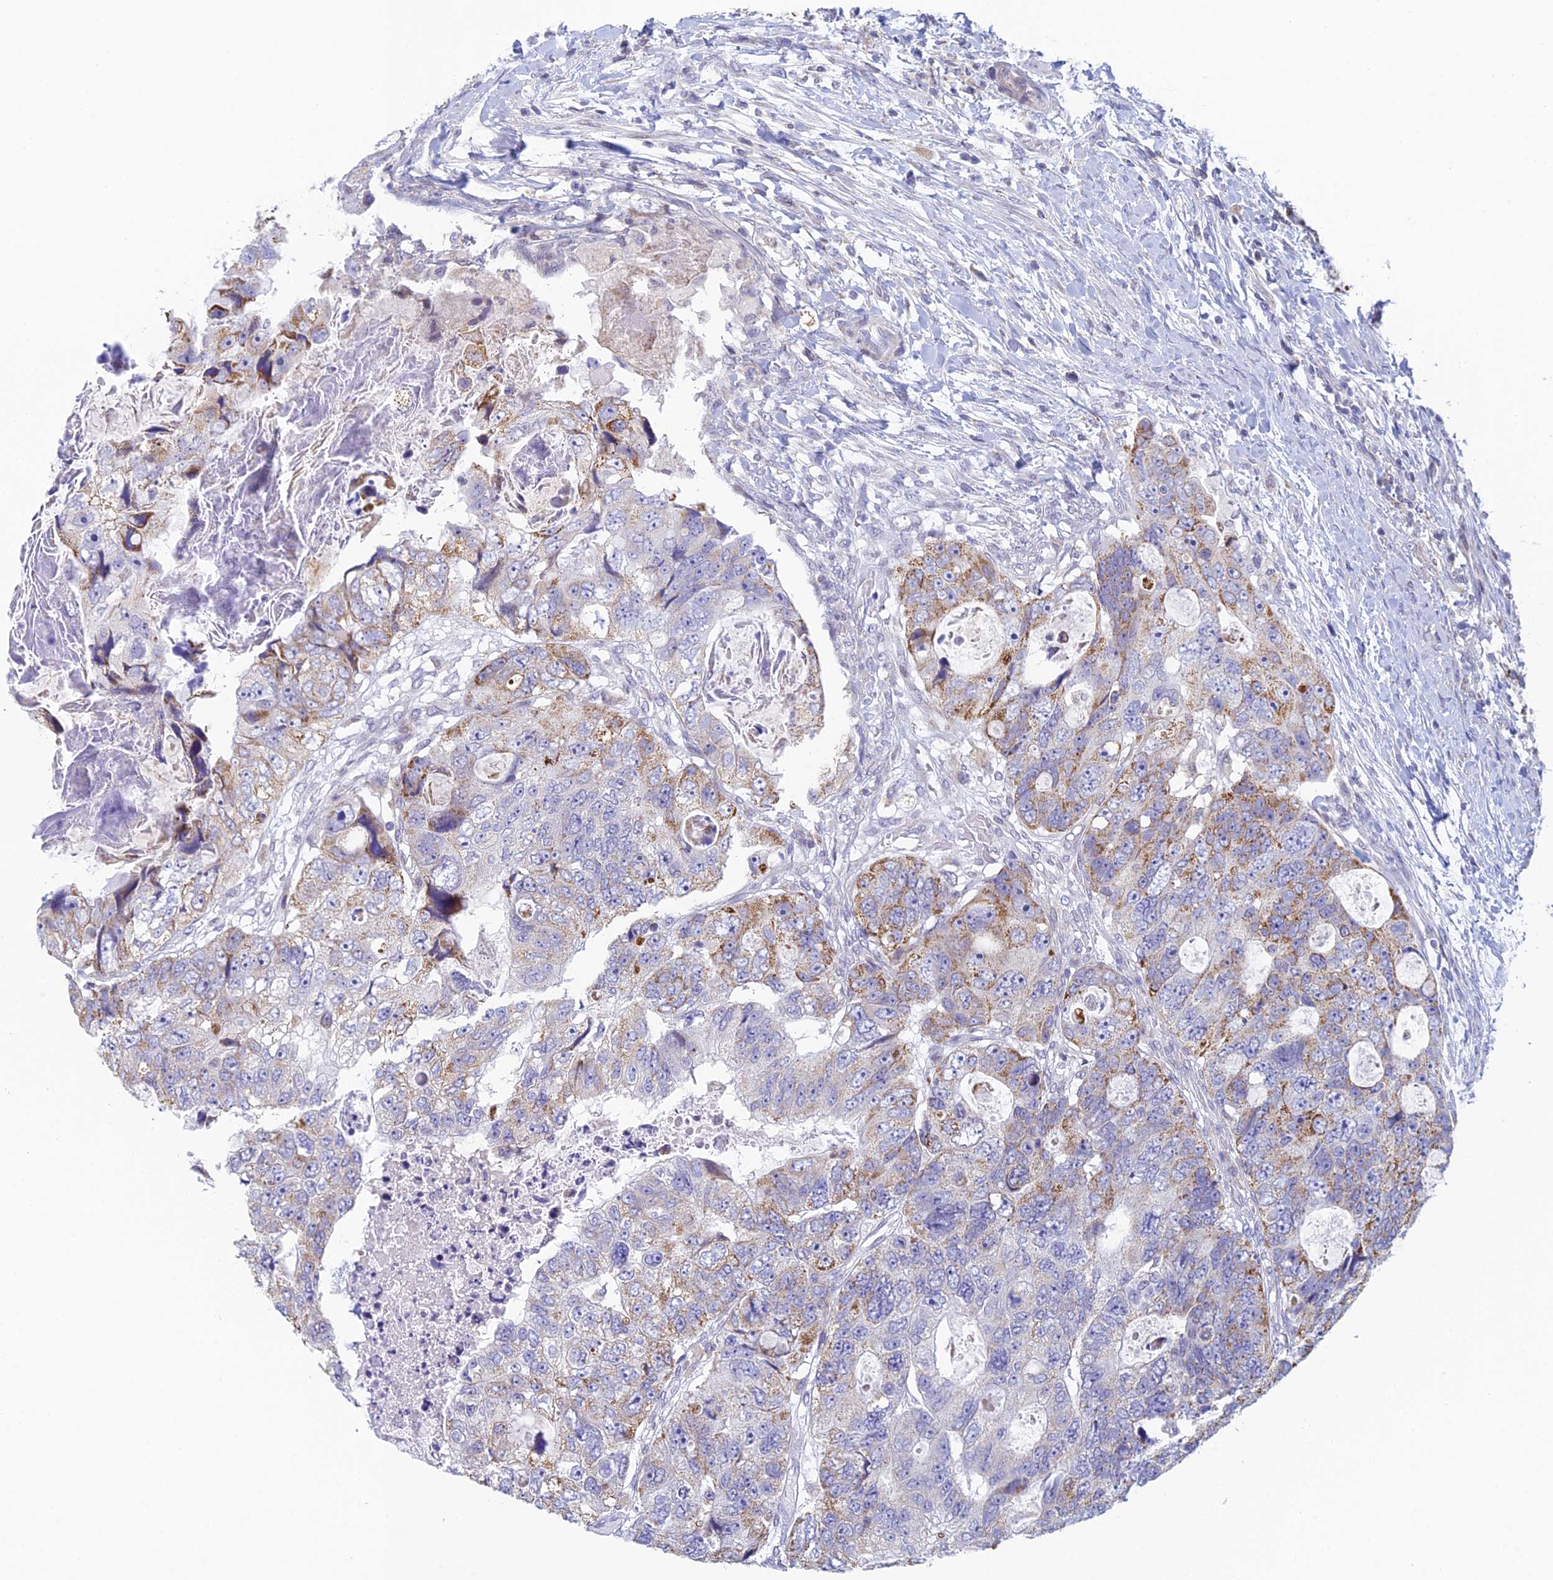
{"staining": {"intensity": "moderate", "quantity": "25%-75%", "location": "cytoplasmic/membranous"}, "tissue": "colorectal cancer", "cell_type": "Tumor cells", "image_type": "cancer", "snomed": [{"axis": "morphology", "description": "Adenocarcinoma, NOS"}, {"axis": "topography", "description": "Rectum"}], "caption": "Immunohistochemistry image of colorectal cancer (adenocarcinoma) stained for a protein (brown), which displays medium levels of moderate cytoplasmic/membranous expression in approximately 25%-75% of tumor cells.", "gene": "REXO5", "patient": {"sex": "male", "age": 59}}